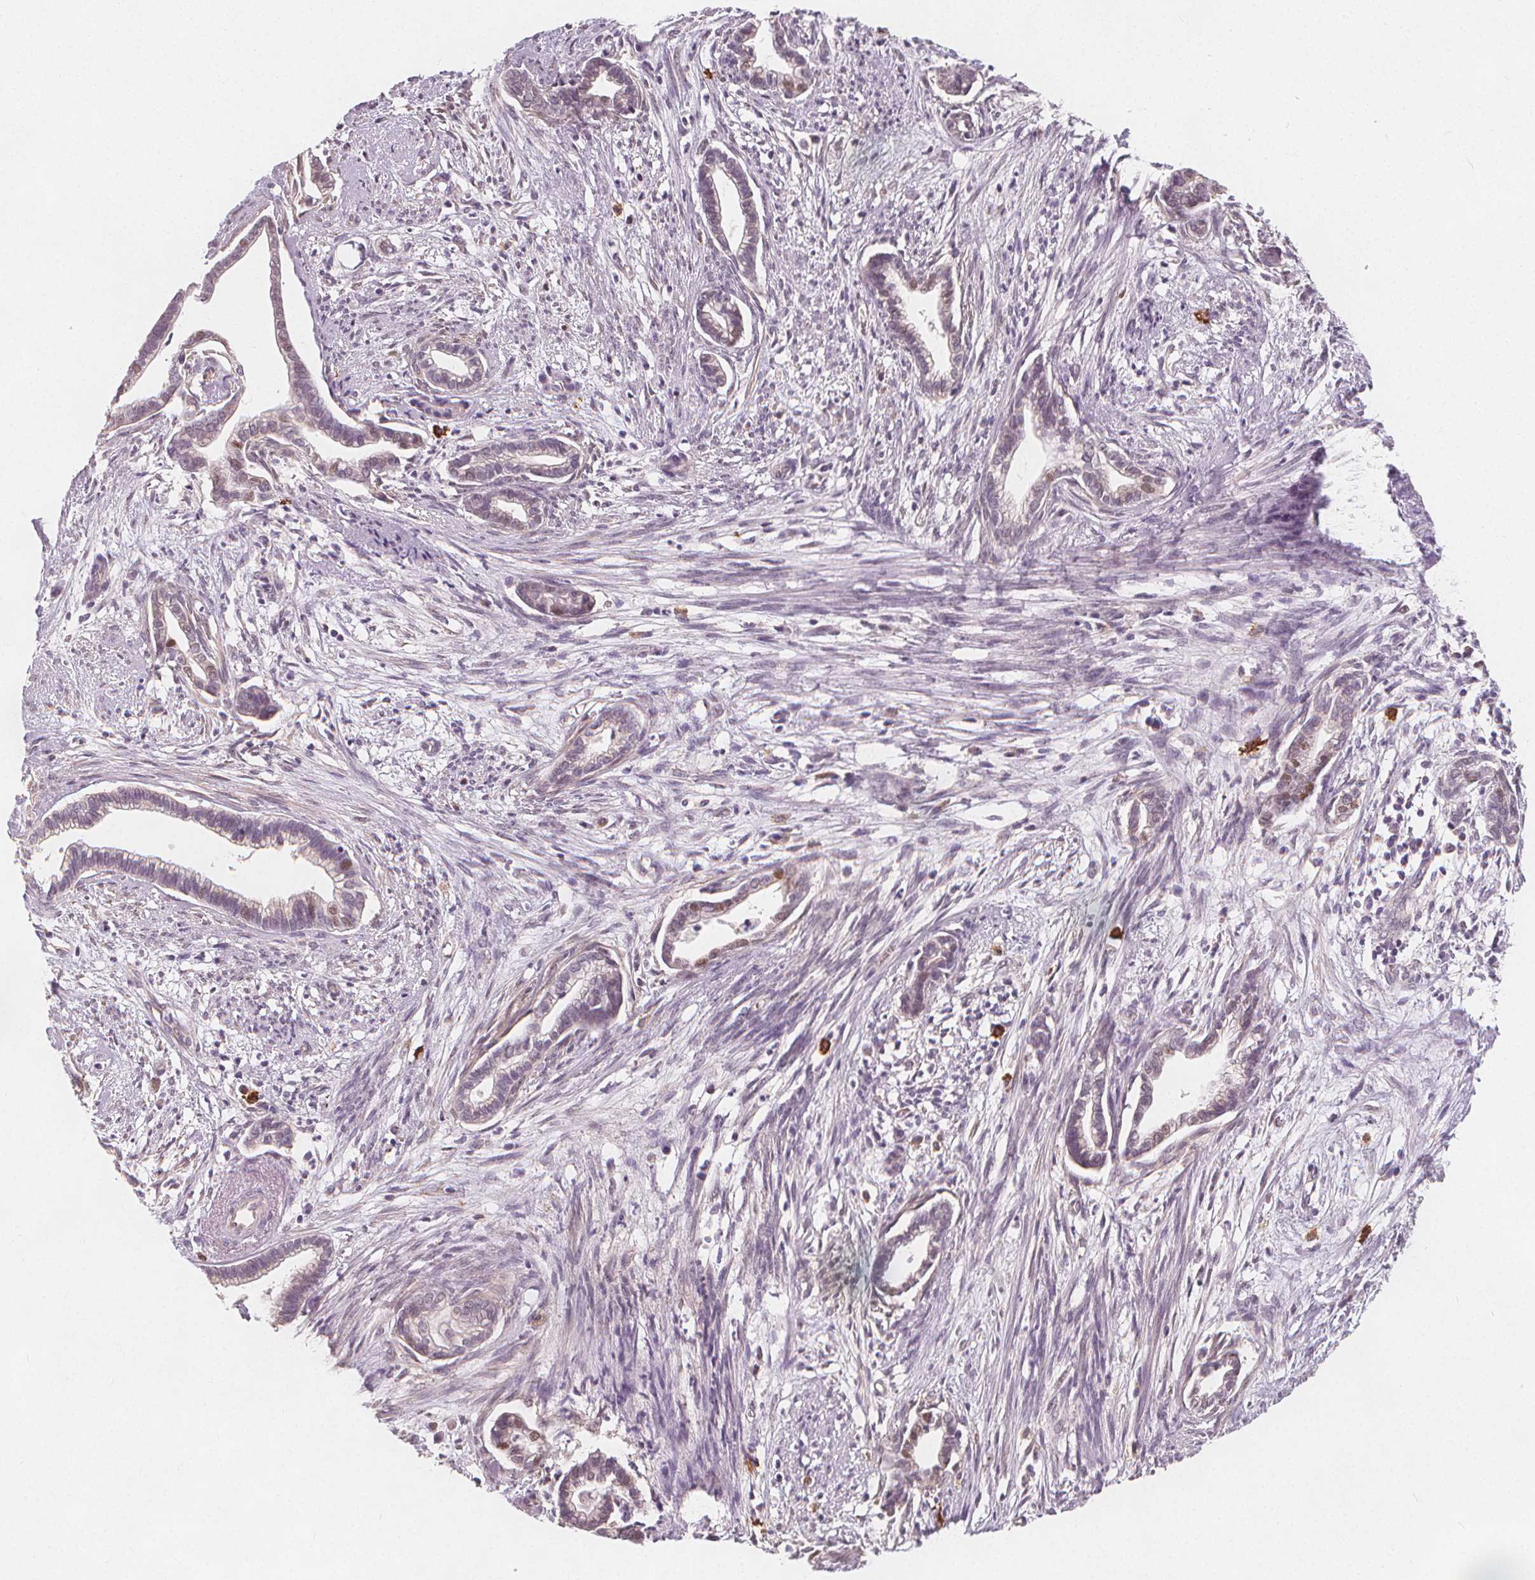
{"staining": {"intensity": "weak", "quantity": "<25%", "location": "nuclear"}, "tissue": "cervical cancer", "cell_type": "Tumor cells", "image_type": "cancer", "snomed": [{"axis": "morphology", "description": "Adenocarcinoma, NOS"}, {"axis": "topography", "description": "Cervix"}], "caption": "Cervical adenocarcinoma was stained to show a protein in brown. There is no significant staining in tumor cells.", "gene": "TIPIN", "patient": {"sex": "female", "age": 62}}